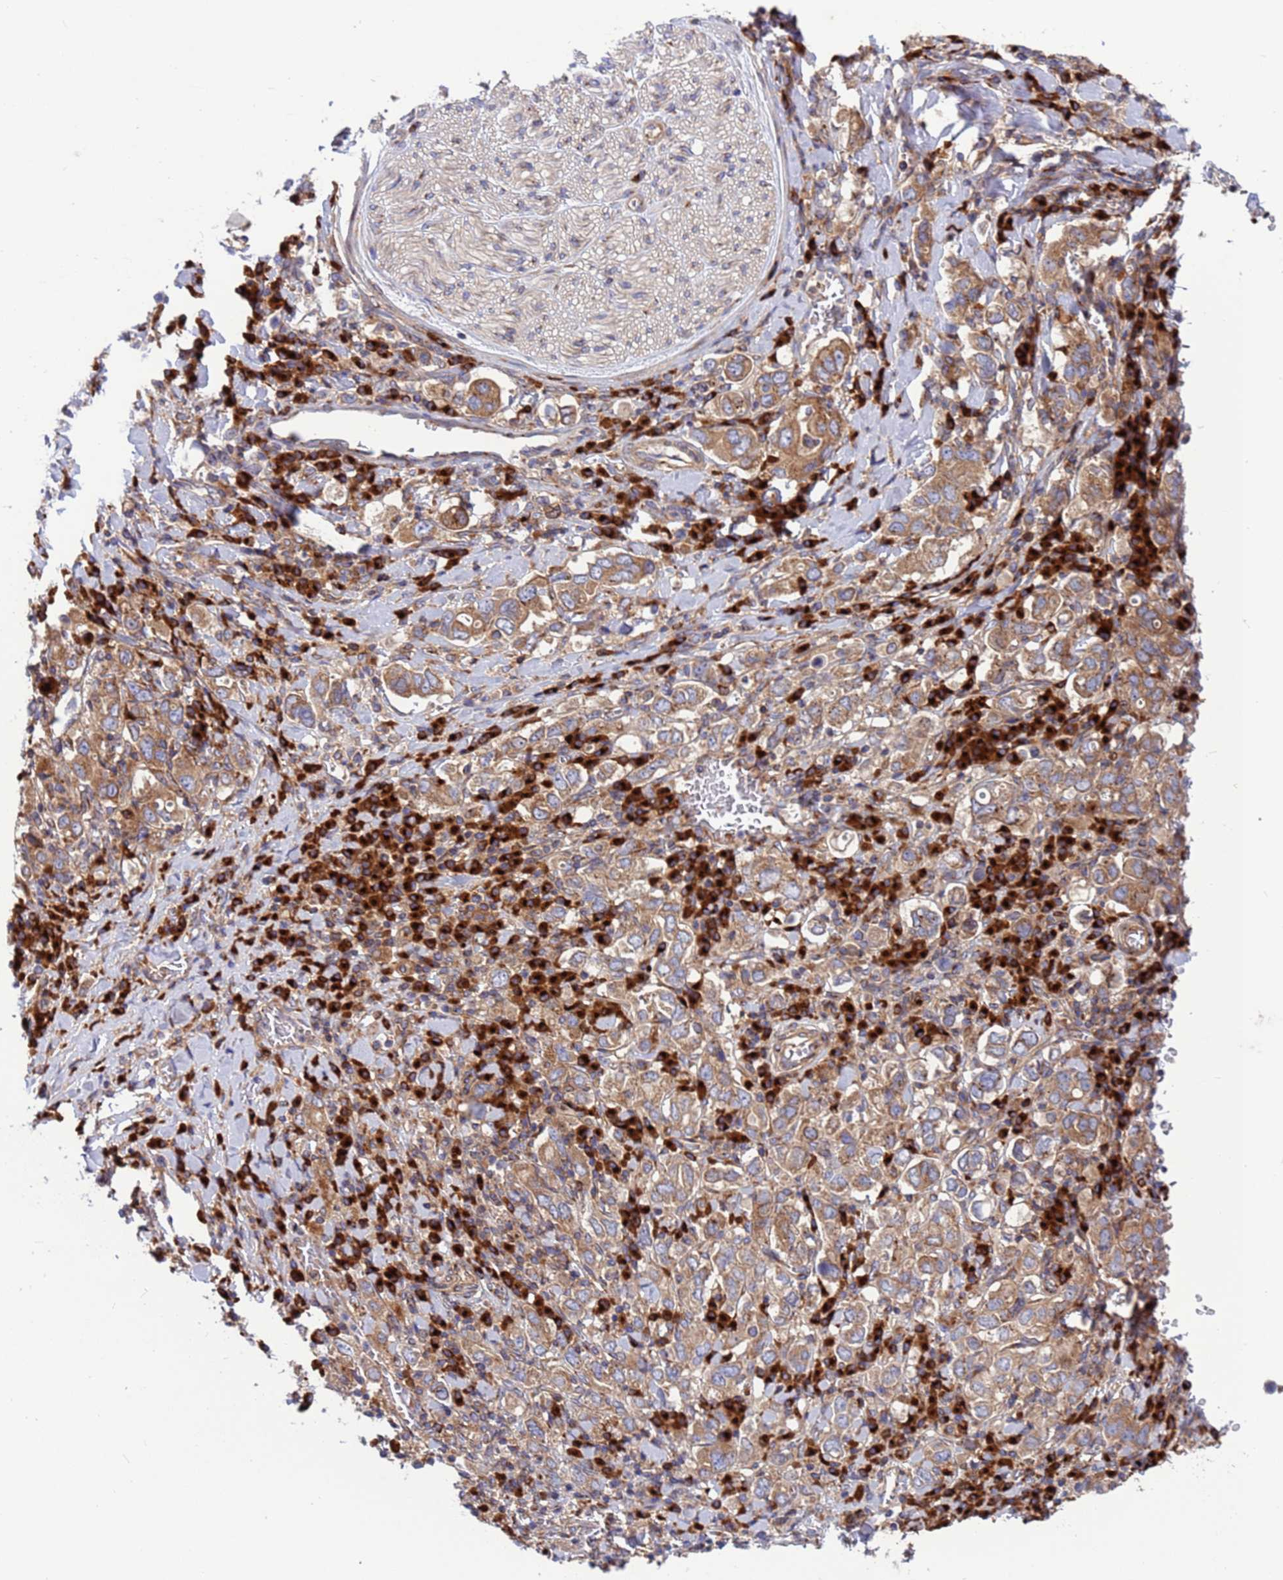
{"staining": {"intensity": "moderate", "quantity": ">75%", "location": "cytoplasmic/membranous"}, "tissue": "stomach cancer", "cell_type": "Tumor cells", "image_type": "cancer", "snomed": [{"axis": "morphology", "description": "Adenocarcinoma, NOS"}, {"axis": "topography", "description": "Stomach, upper"}], "caption": "Approximately >75% of tumor cells in human stomach cancer reveal moderate cytoplasmic/membranous protein expression as visualized by brown immunohistochemical staining.", "gene": "ZC3HAV1", "patient": {"sex": "male", "age": 62}}